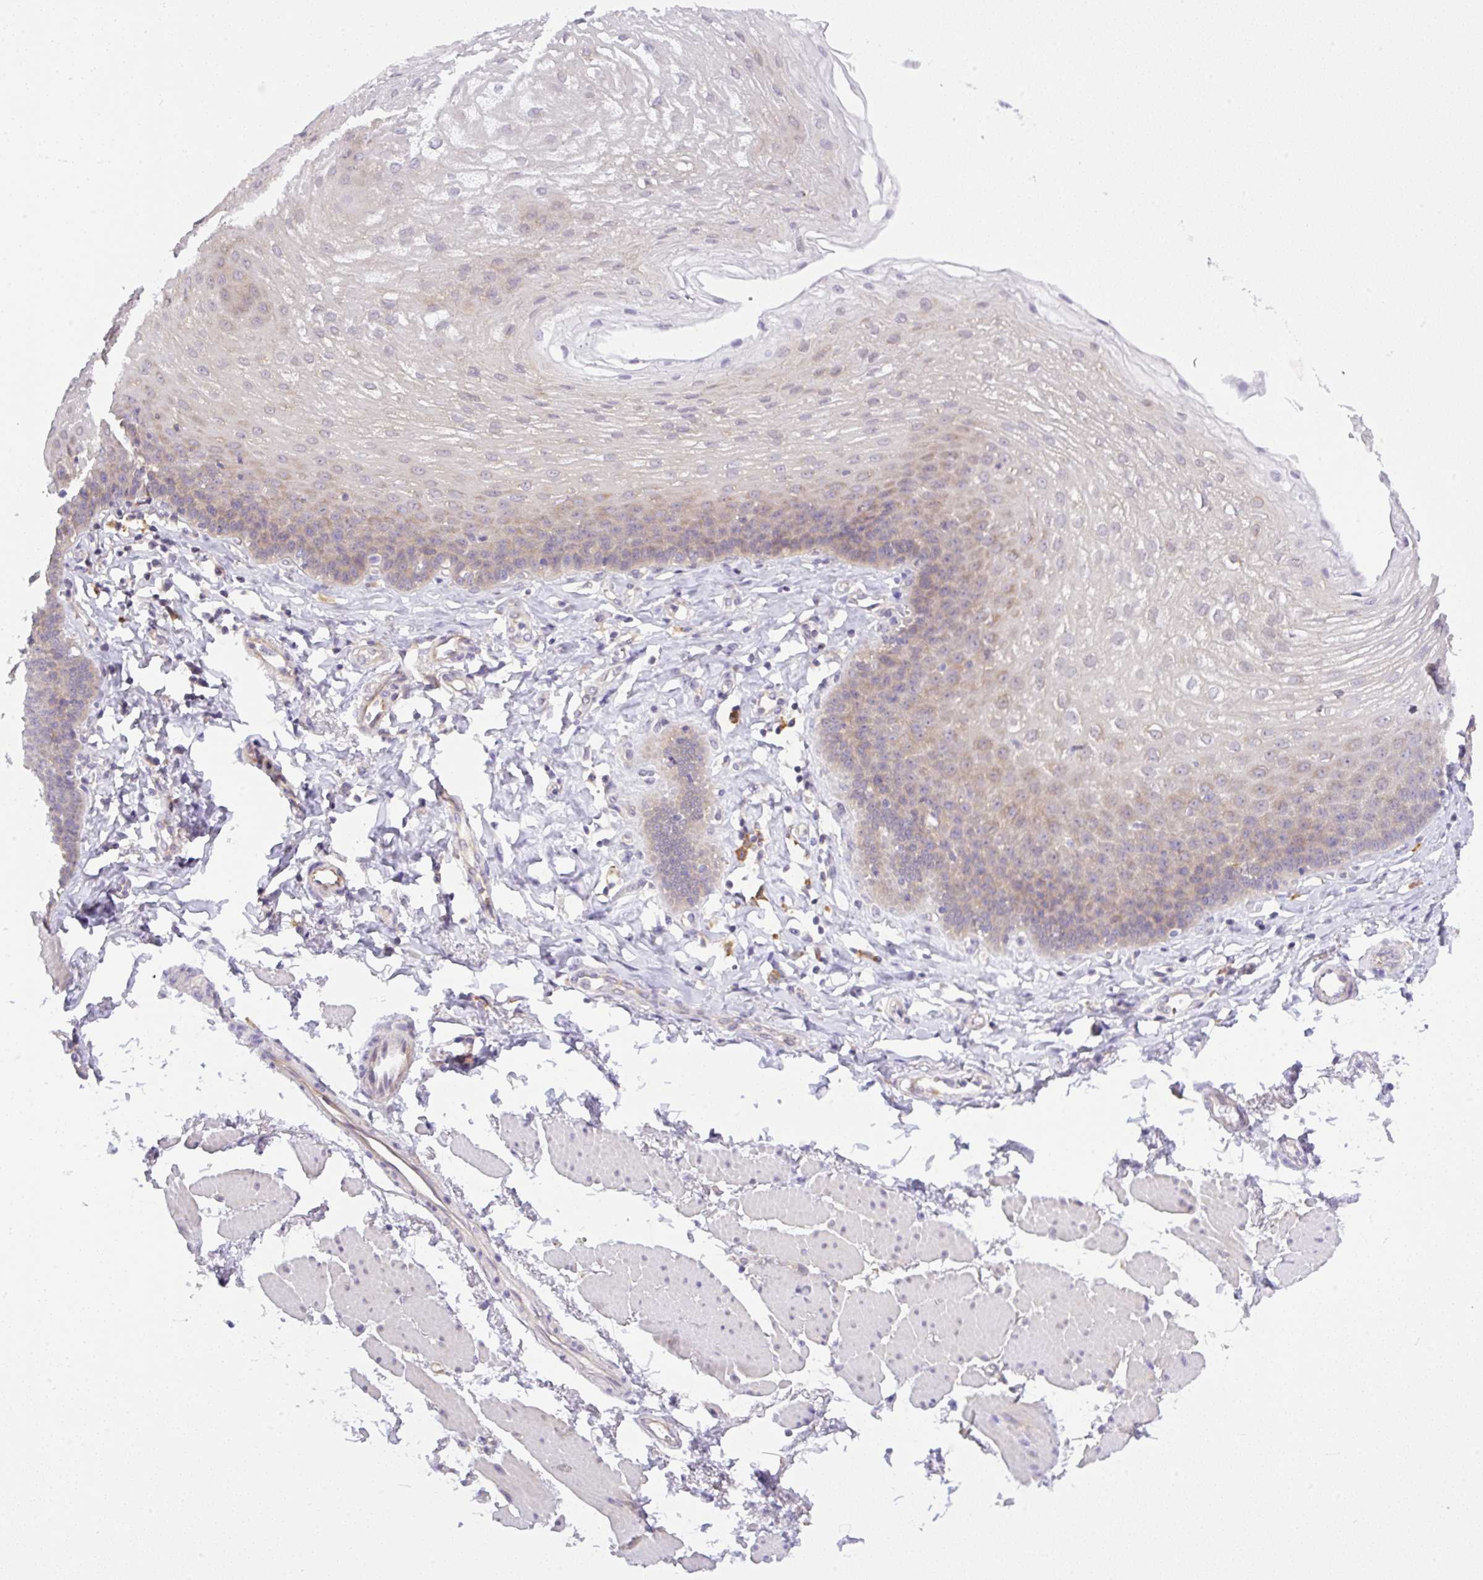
{"staining": {"intensity": "weak", "quantity": "25%-75%", "location": "cytoplasmic/membranous"}, "tissue": "esophagus", "cell_type": "Squamous epithelial cells", "image_type": "normal", "snomed": [{"axis": "morphology", "description": "Normal tissue, NOS"}, {"axis": "topography", "description": "Esophagus"}], "caption": "Unremarkable esophagus displays weak cytoplasmic/membranous staining in about 25%-75% of squamous epithelial cells, visualized by immunohistochemistry.", "gene": "CAMK2A", "patient": {"sex": "female", "age": 81}}